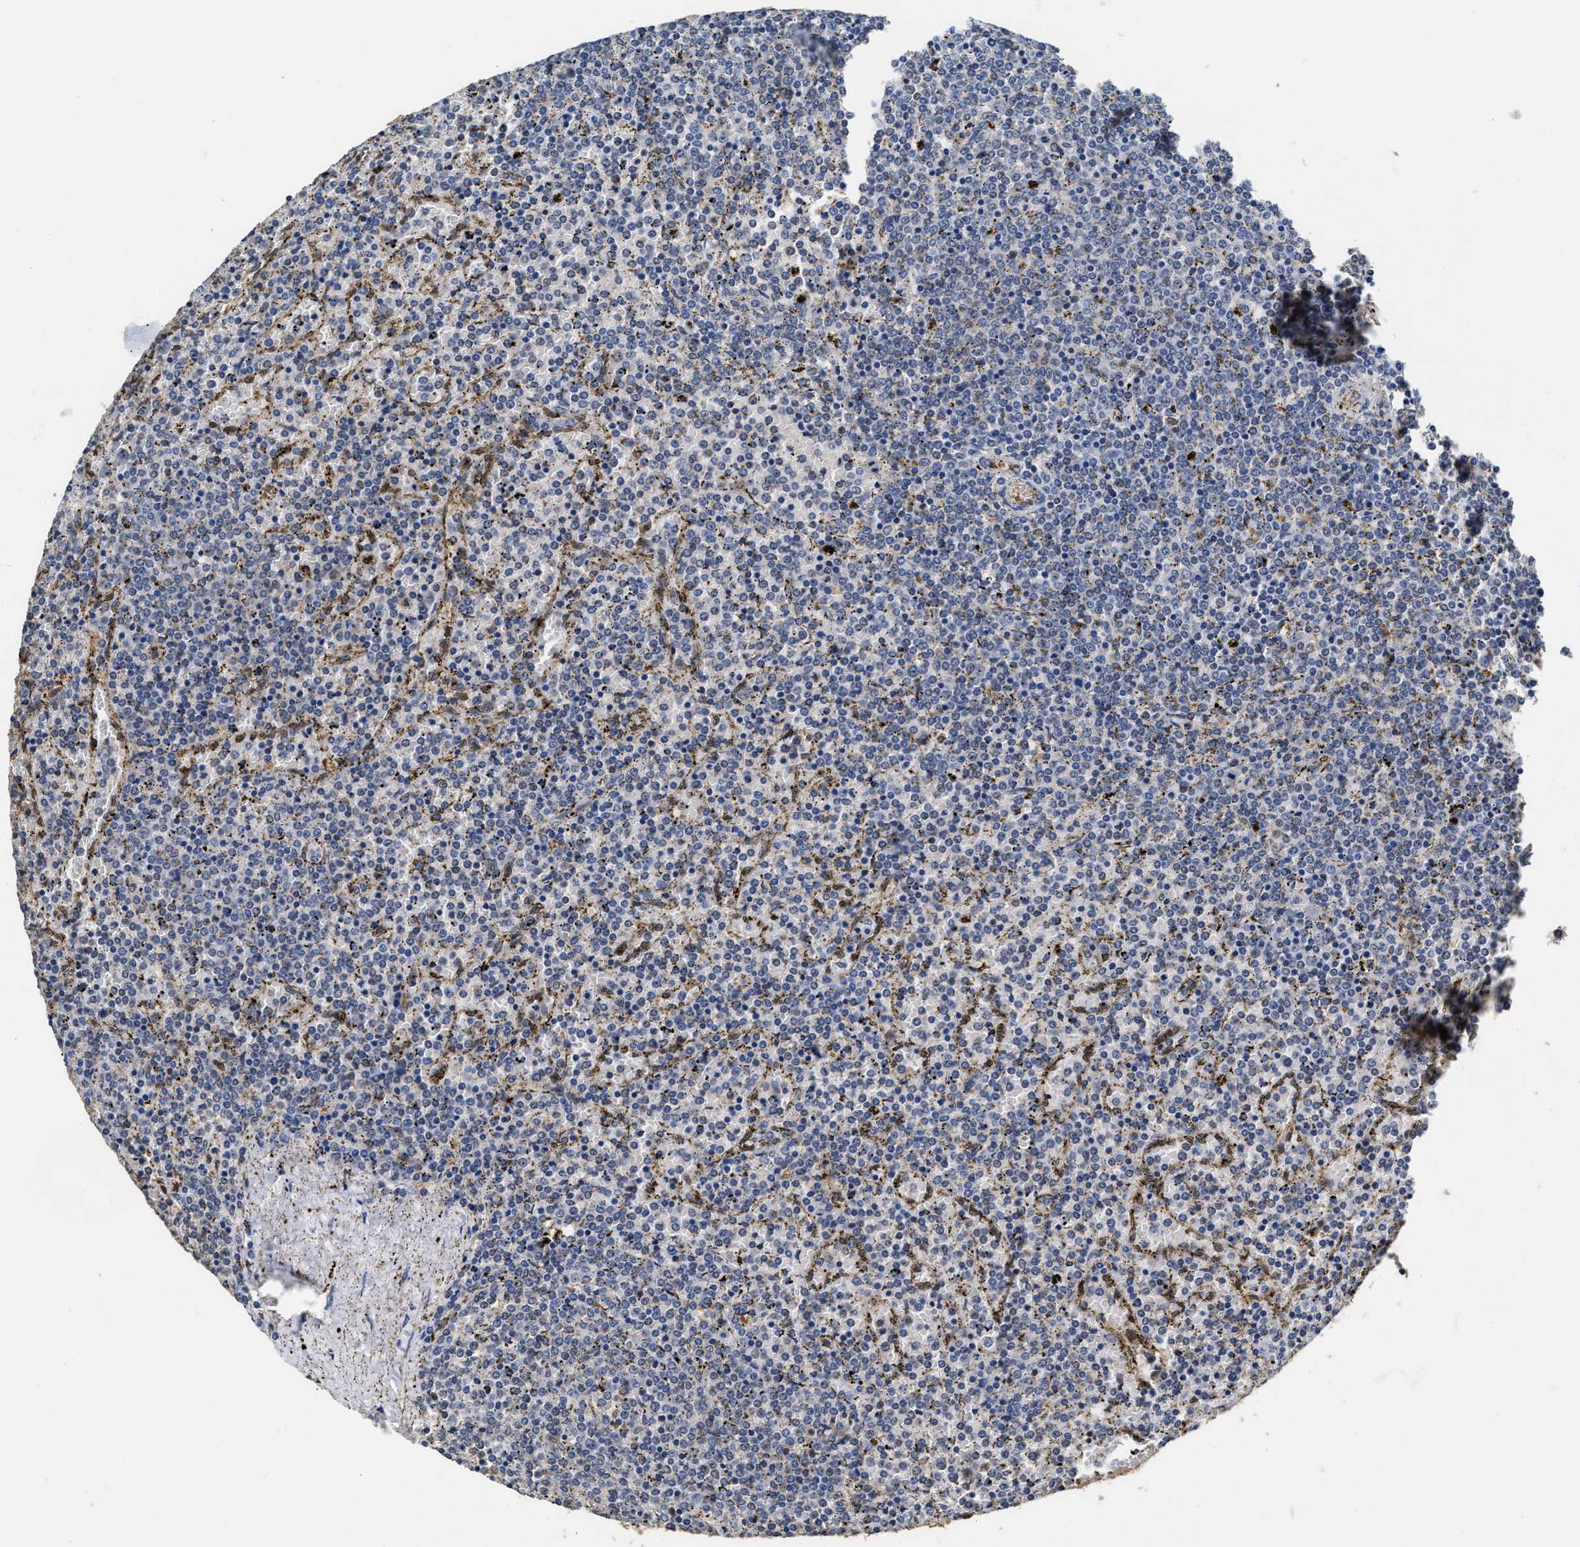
{"staining": {"intensity": "negative", "quantity": "none", "location": "none"}, "tissue": "lymphoma", "cell_type": "Tumor cells", "image_type": "cancer", "snomed": [{"axis": "morphology", "description": "Malignant lymphoma, non-Hodgkin's type, Low grade"}, {"axis": "topography", "description": "Spleen"}], "caption": "High power microscopy image of an IHC photomicrograph of lymphoma, revealing no significant positivity in tumor cells.", "gene": "YWHAE", "patient": {"sex": "female", "age": 77}}